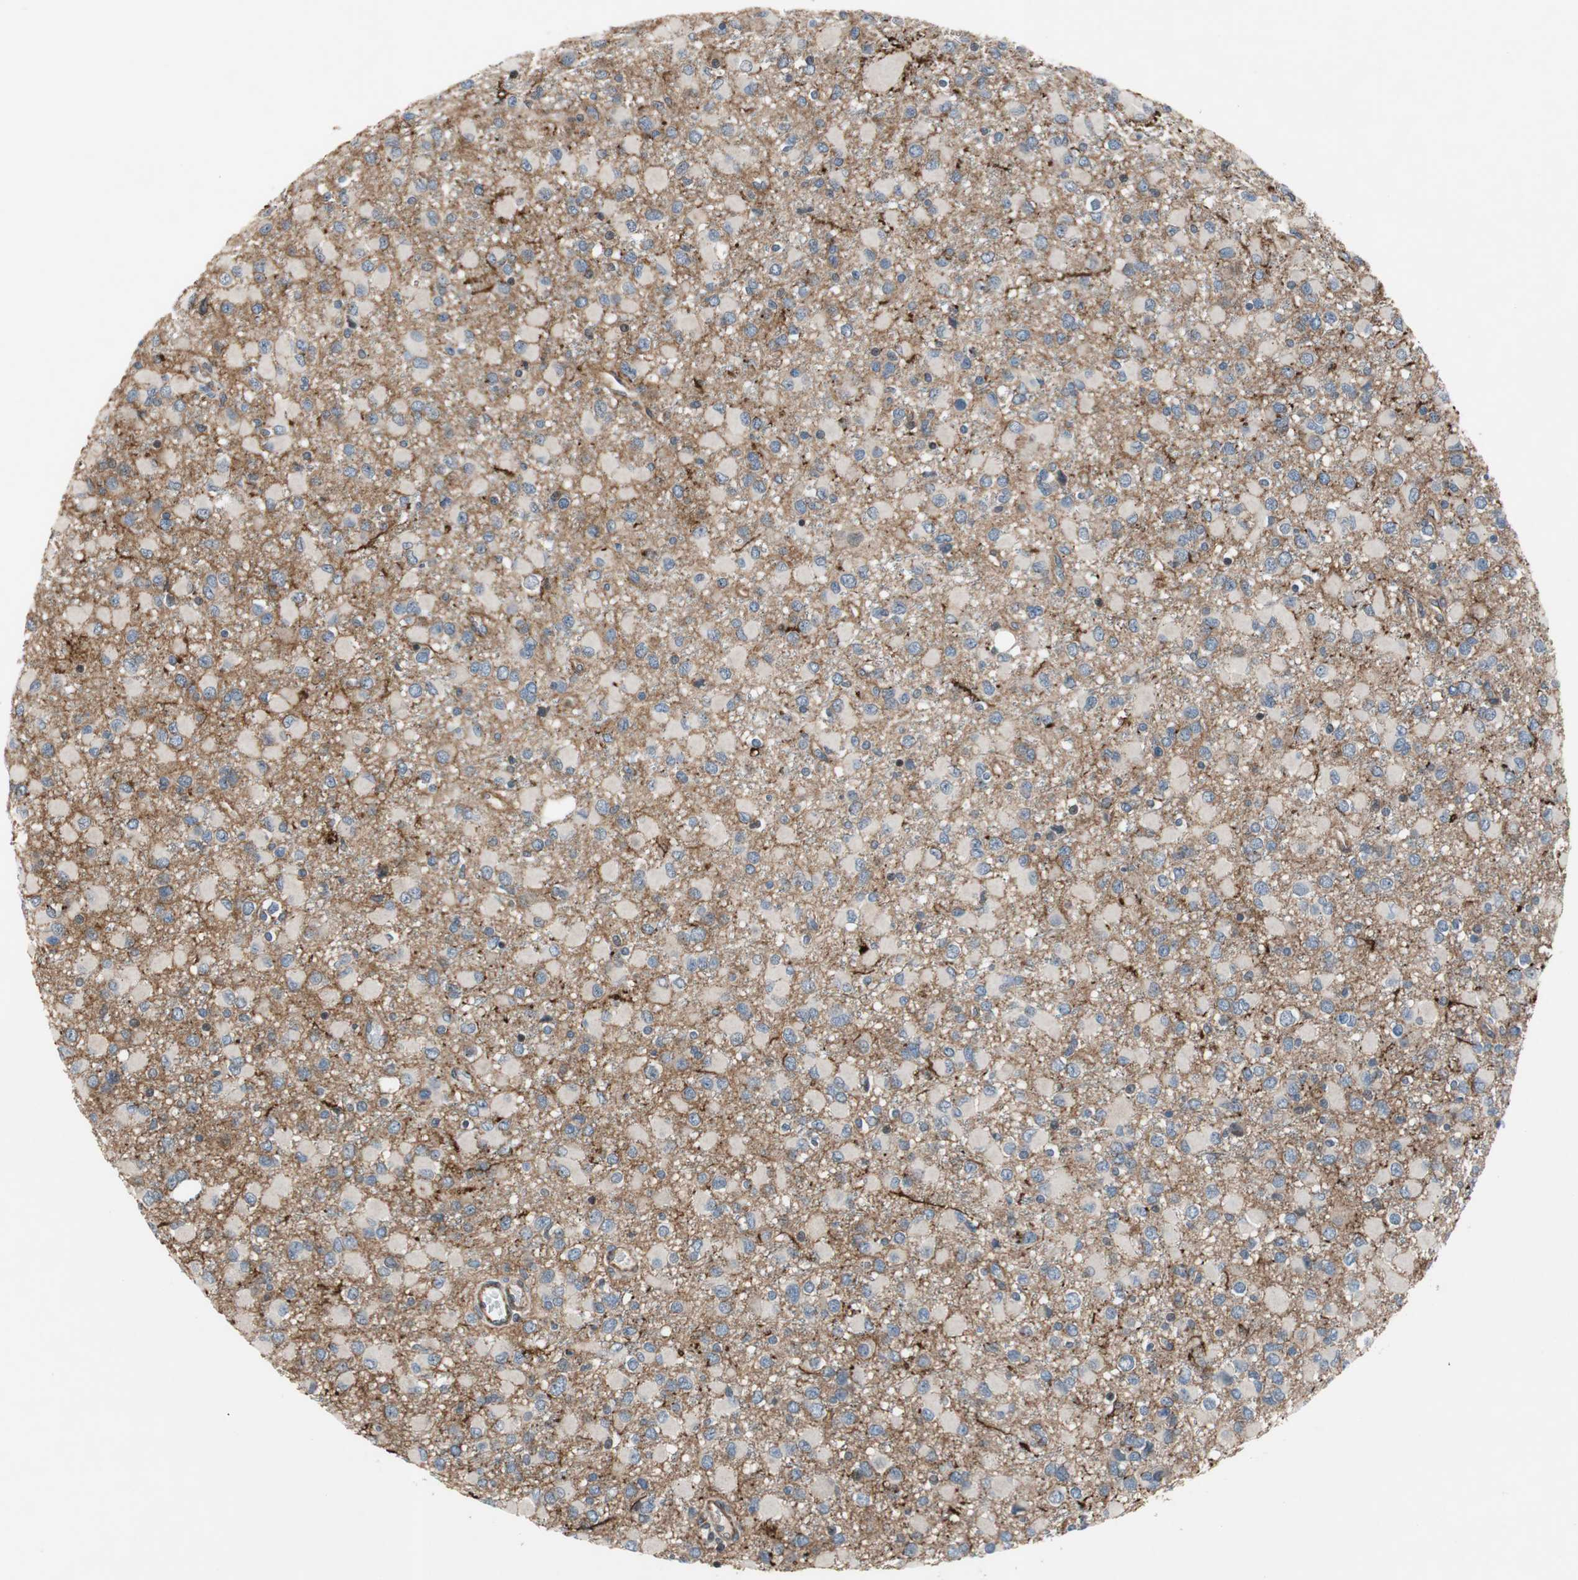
{"staining": {"intensity": "moderate", "quantity": "25%-75%", "location": "cytoplasmic/membranous"}, "tissue": "glioma", "cell_type": "Tumor cells", "image_type": "cancer", "snomed": [{"axis": "morphology", "description": "Glioma, malignant, Low grade"}, {"axis": "topography", "description": "Brain"}], "caption": "Tumor cells reveal medium levels of moderate cytoplasmic/membranous expression in approximately 25%-75% of cells in human glioma.", "gene": "GRHL1", "patient": {"sex": "male", "age": 42}}